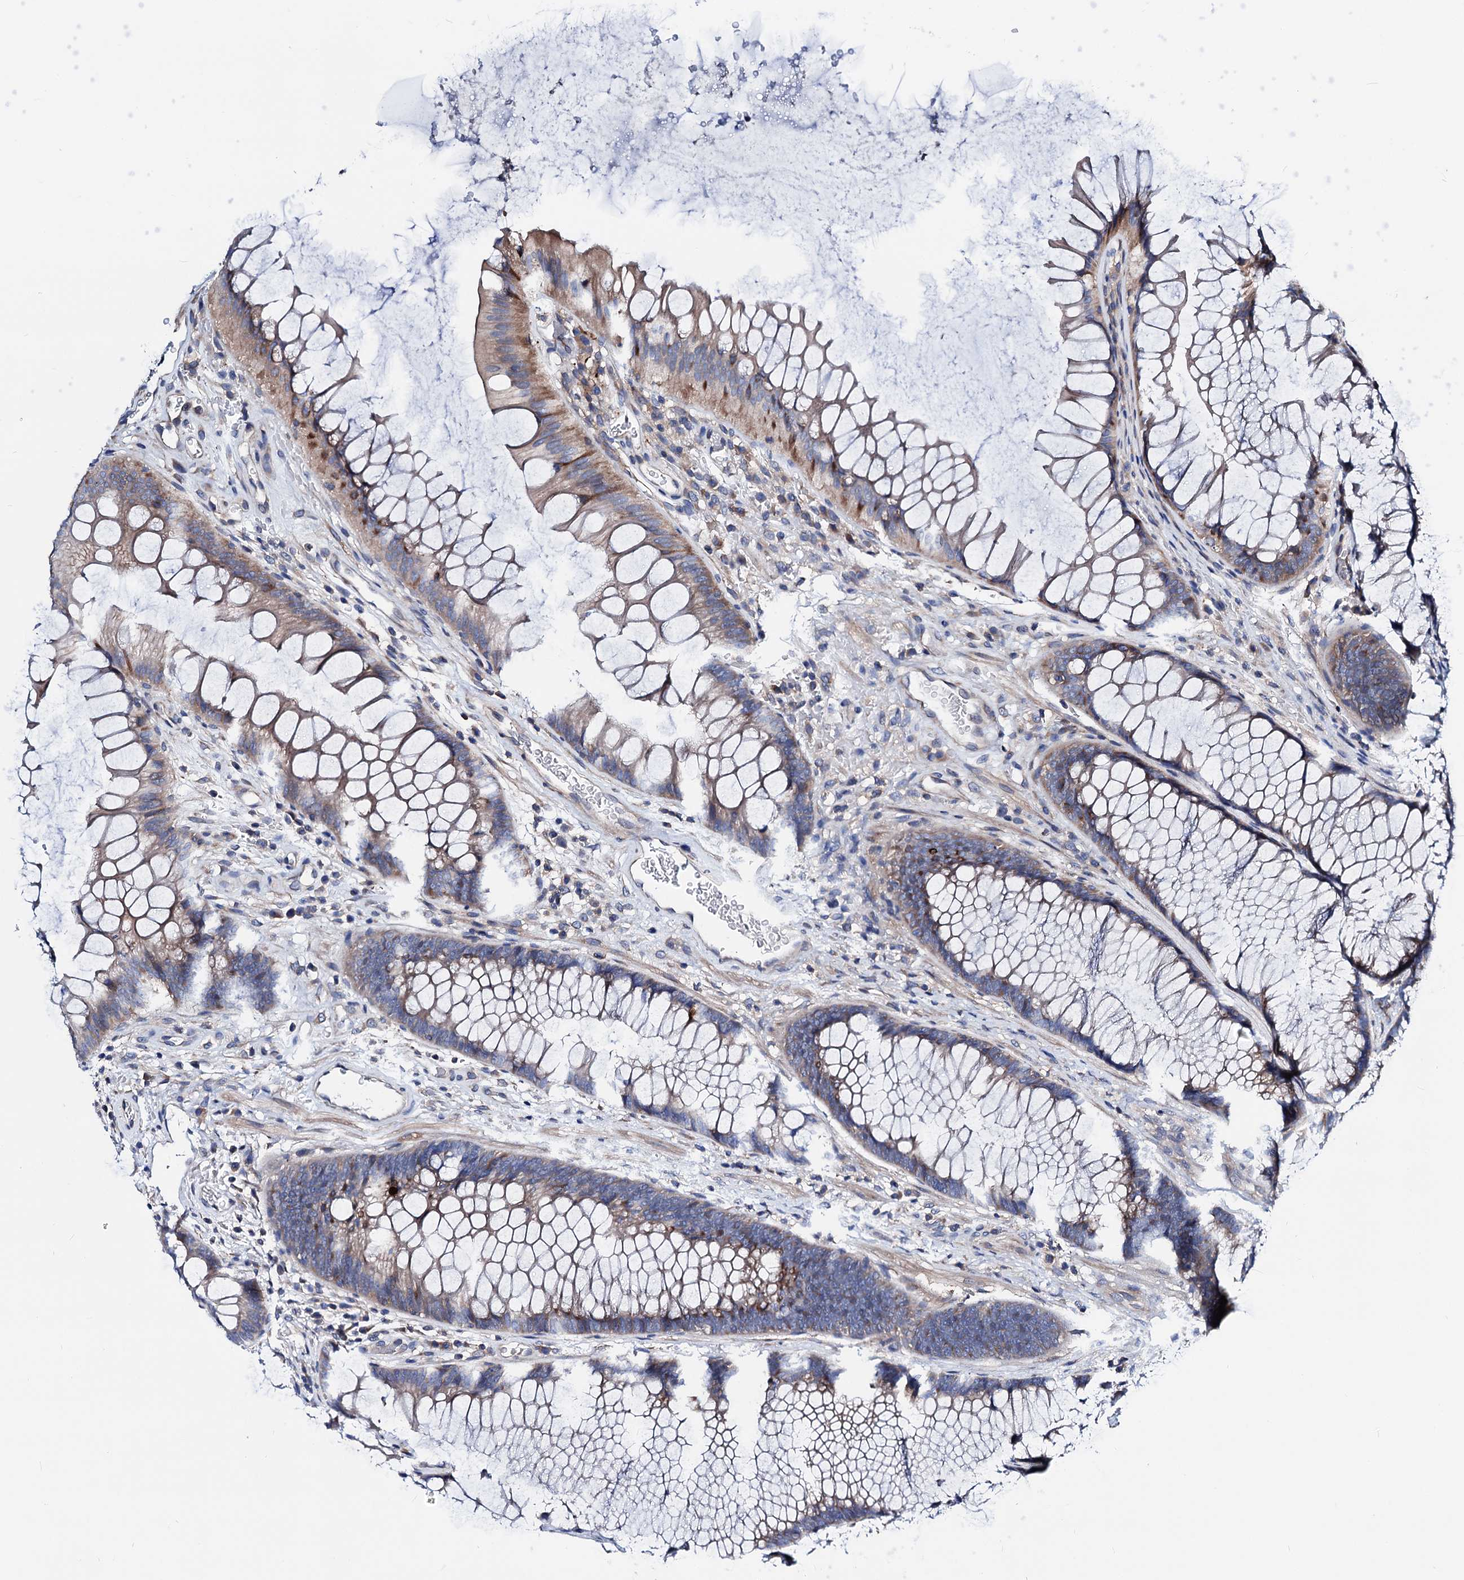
{"staining": {"intensity": "negative", "quantity": "none", "location": "none"}, "tissue": "colon", "cell_type": "Endothelial cells", "image_type": "normal", "snomed": [{"axis": "morphology", "description": "Normal tissue, NOS"}, {"axis": "topography", "description": "Colon"}], "caption": "A histopathology image of colon stained for a protein exhibits no brown staining in endothelial cells.", "gene": "GCOM1", "patient": {"sex": "female", "age": 82}}